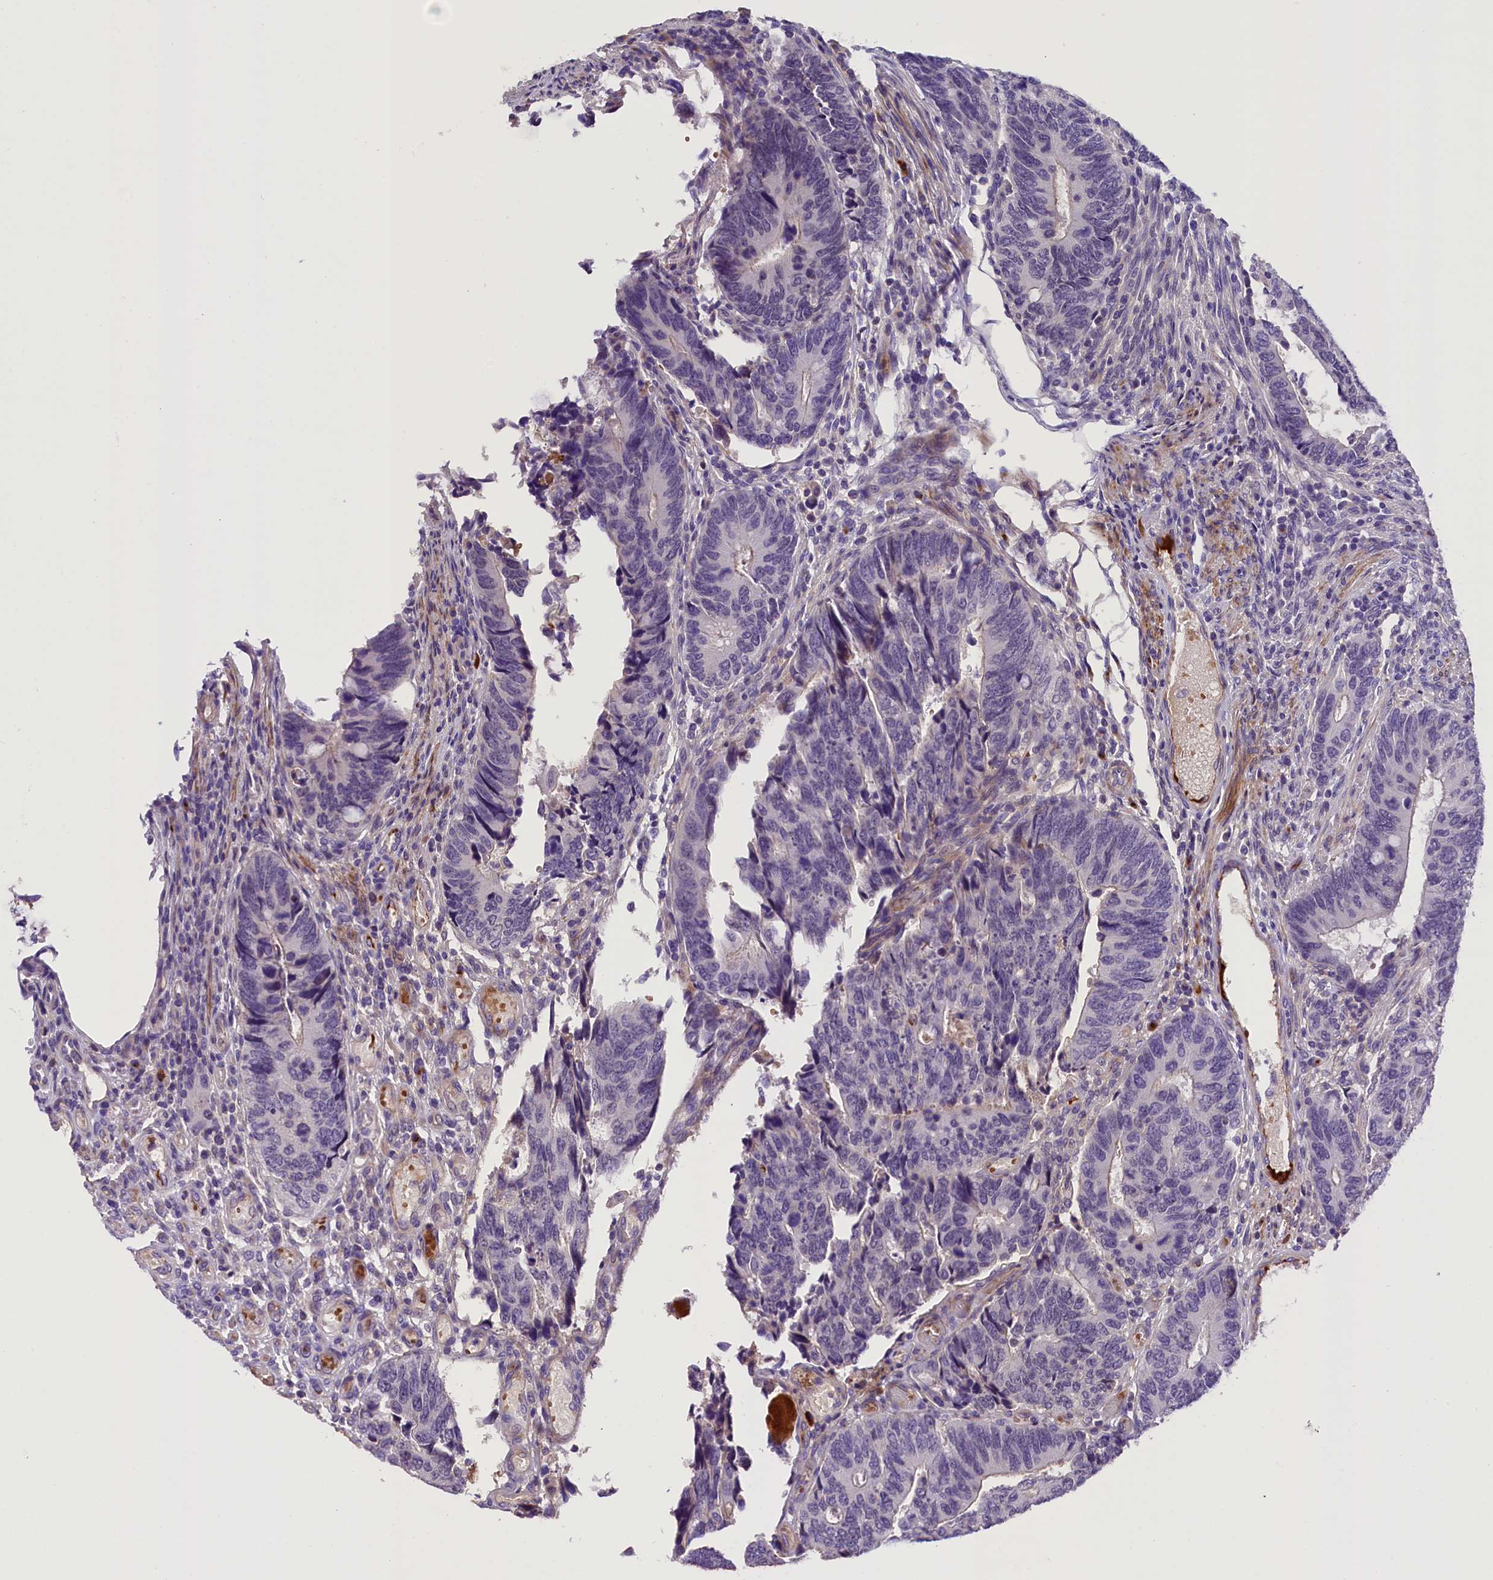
{"staining": {"intensity": "negative", "quantity": "none", "location": "none"}, "tissue": "colorectal cancer", "cell_type": "Tumor cells", "image_type": "cancer", "snomed": [{"axis": "morphology", "description": "Adenocarcinoma, NOS"}, {"axis": "topography", "description": "Colon"}], "caption": "This is an IHC image of adenocarcinoma (colorectal). There is no positivity in tumor cells.", "gene": "MEX3B", "patient": {"sex": "male", "age": 87}}